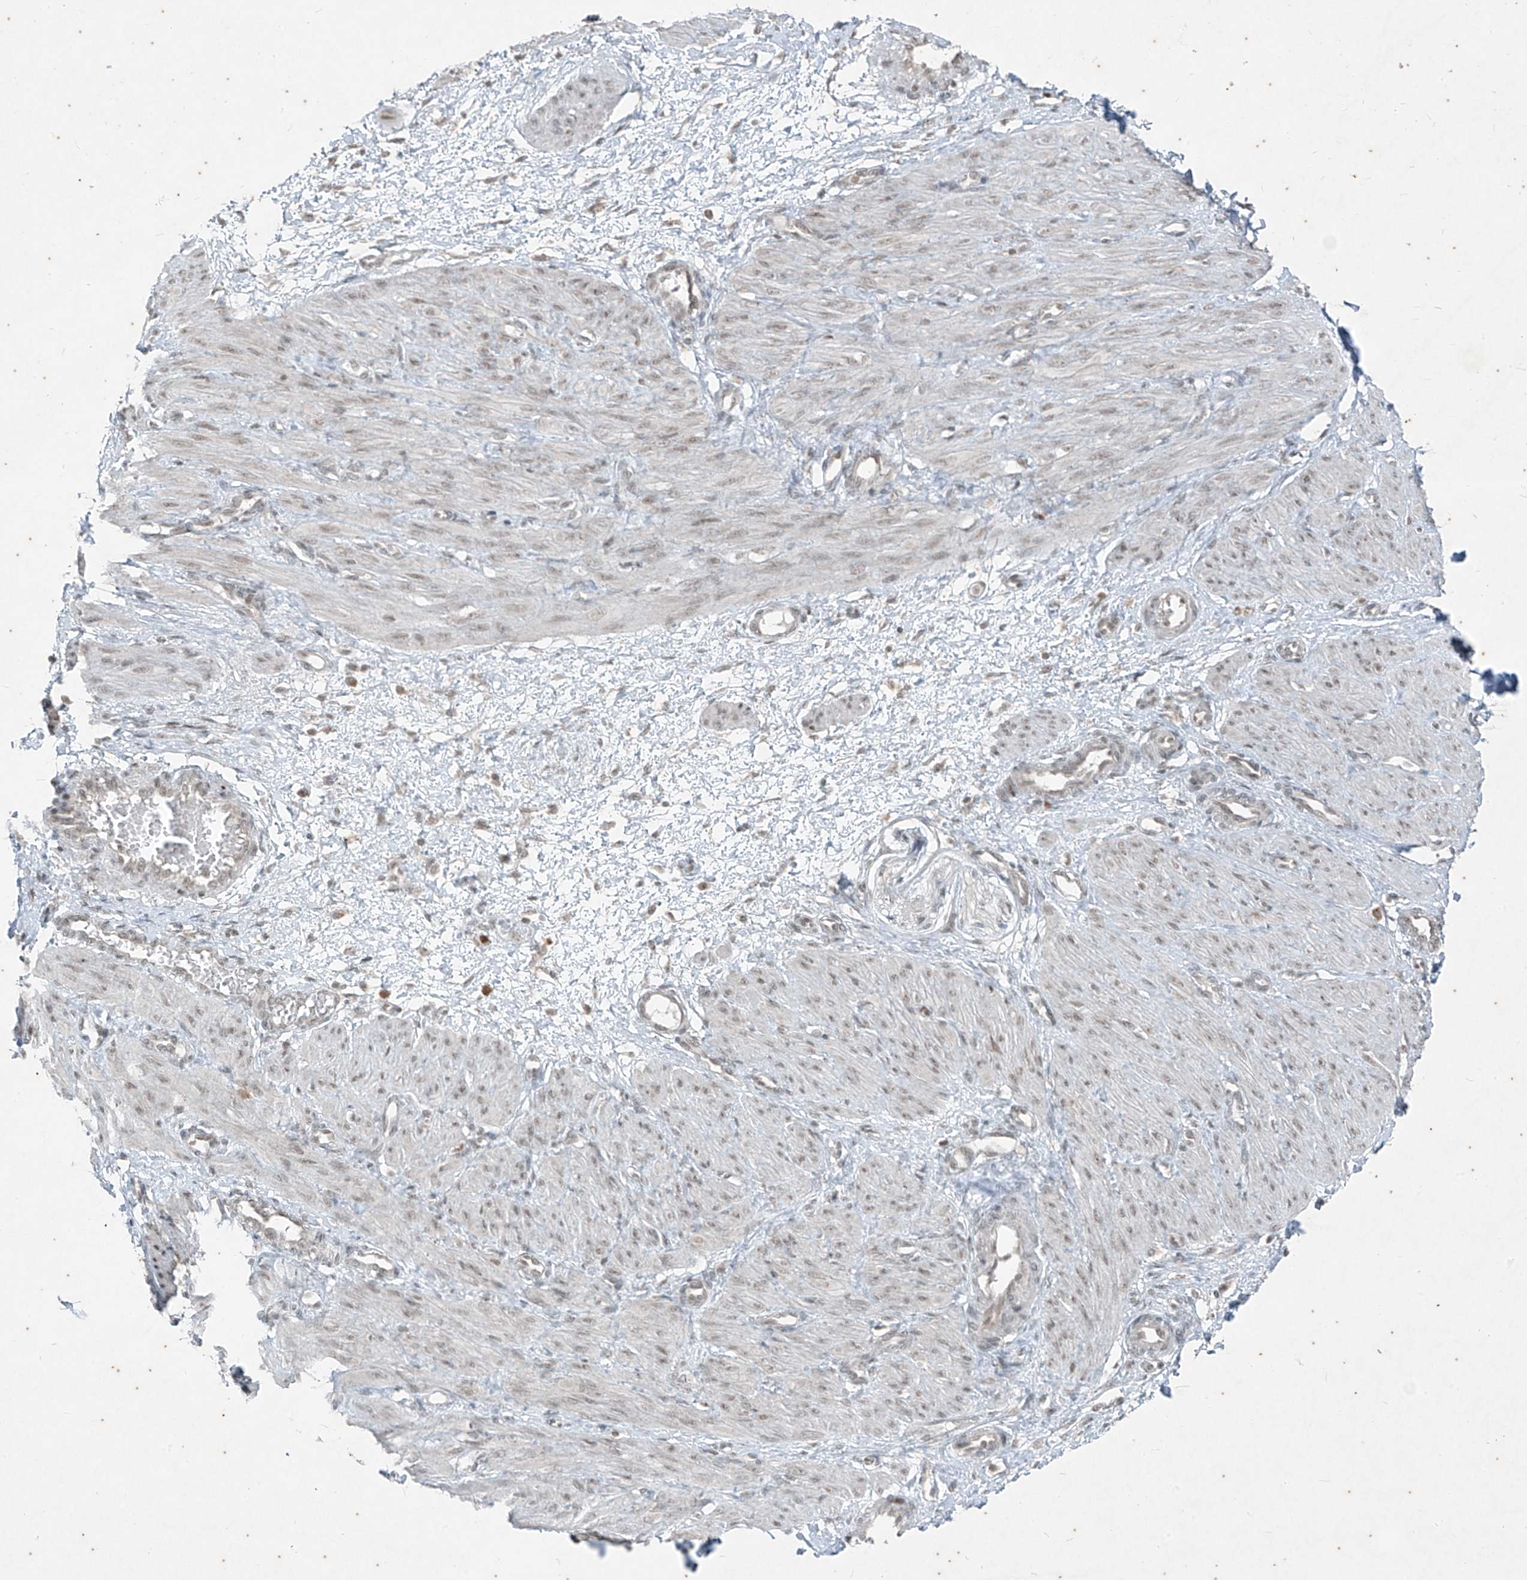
{"staining": {"intensity": "weak", "quantity": ">75%", "location": "nuclear"}, "tissue": "smooth muscle", "cell_type": "Smooth muscle cells", "image_type": "normal", "snomed": [{"axis": "morphology", "description": "Normal tissue, NOS"}, {"axis": "topography", "description": "Endometrium"}], "caption": "DAB immunohistochemical staining of normal smooth muscle demonstrates weak nuclear protein staining in about >75% of smooth muscle cells. (DAB (3,3'-diaminobenzidine) IHC, brown staining for protein, blue staining for nuclei).", "gene": "ZNF354B", "patient": {"sex": "female", "age": 33}}